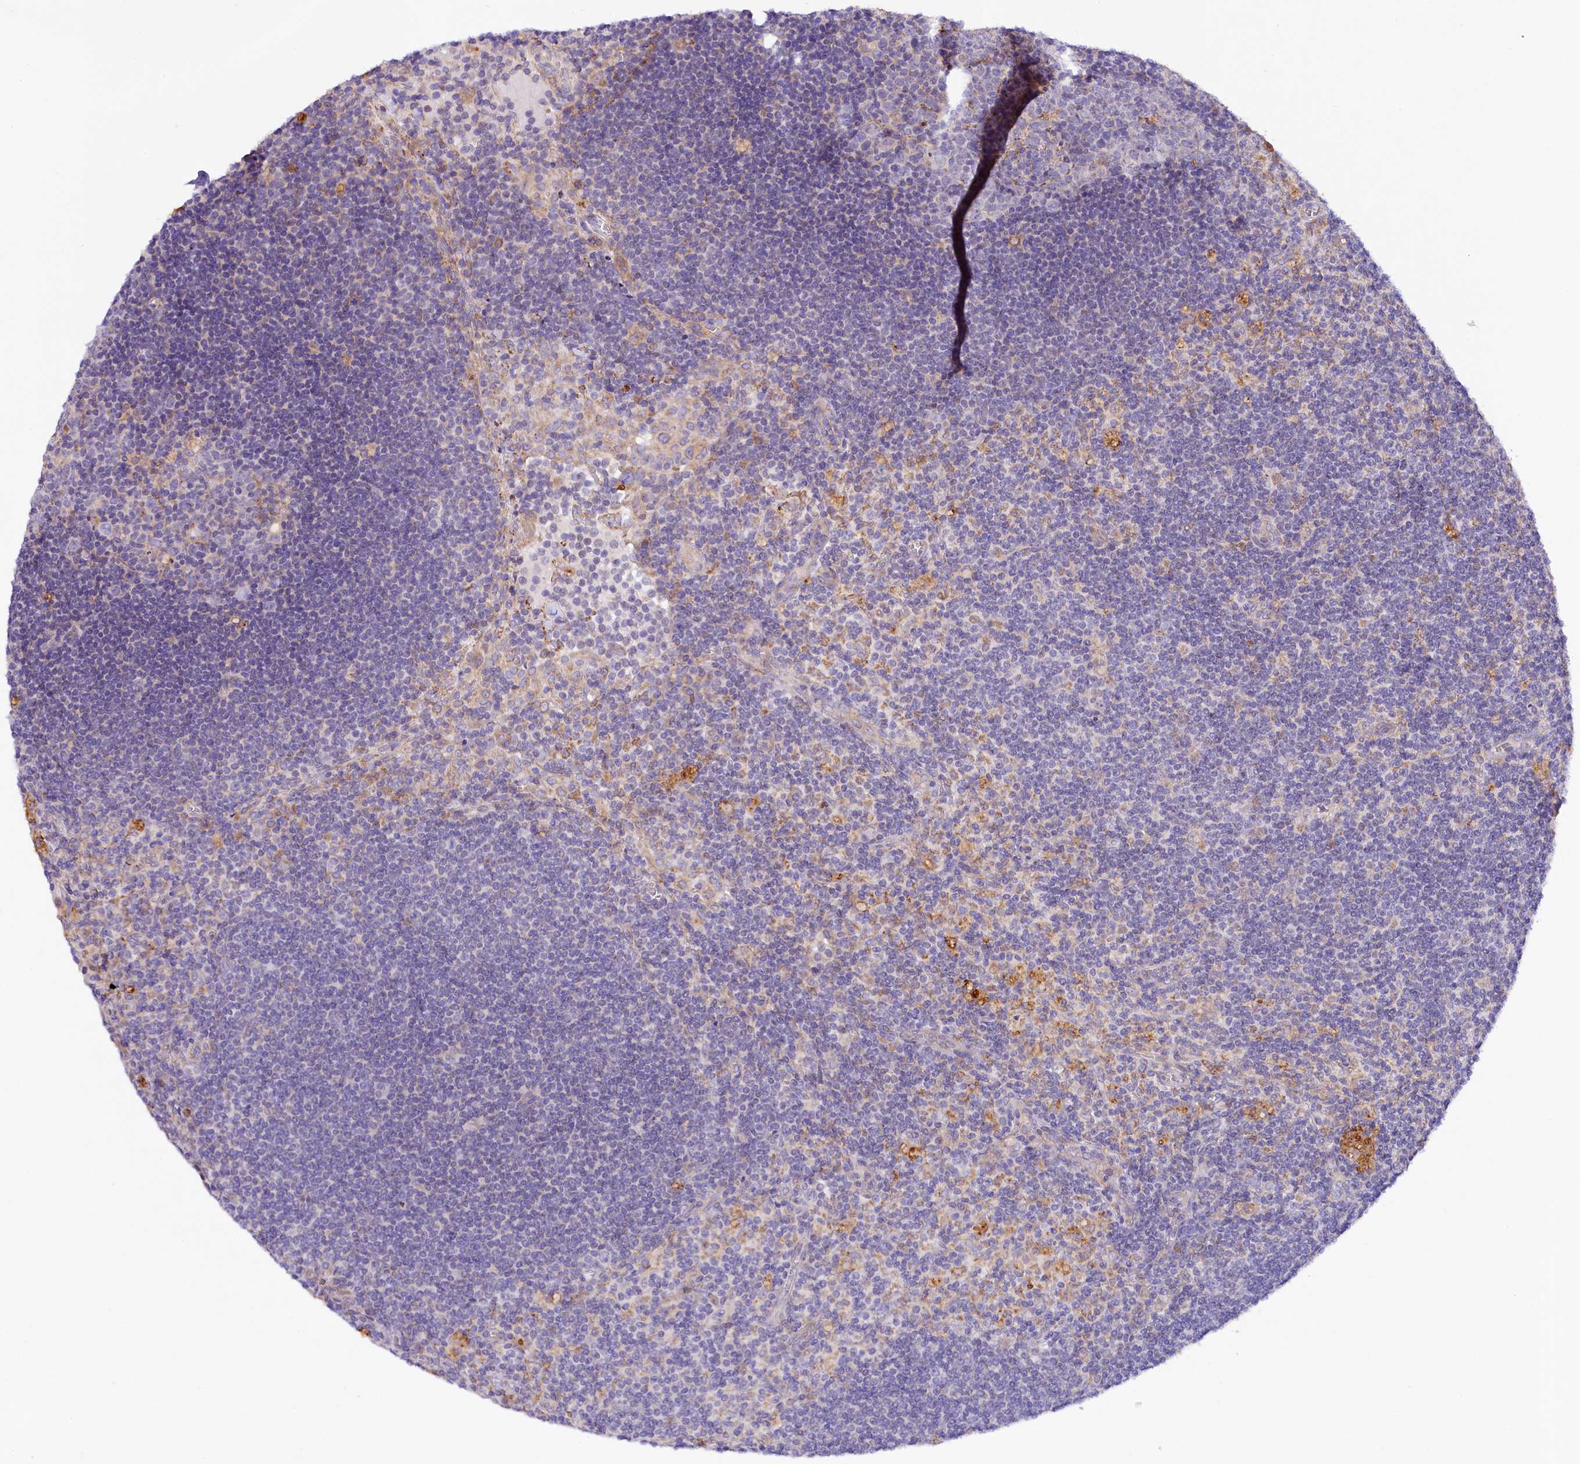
{"staining": {"intensity": "moderate", "quantity": "<25%", "location": "cytoplasmic/membranous"}, "tissue": "lymph node", "cell_type": "Germinal center cells", "image_type": "normal", "snomed": [{"axis": "morphology", "description": "Normal tissue, NOS"}, {"axis": "topography", "description": "Lymph node"}], "caption": "An immunohistochemistry (IHC) photomicrograph of normal tissue is shown. Protein staining in brown highlights moderate cytoplasmic/membranous positivity in lymph node within germinal center cells.", "gene": "SACM1L", "patient": {"sex": "male", "age": 69}}